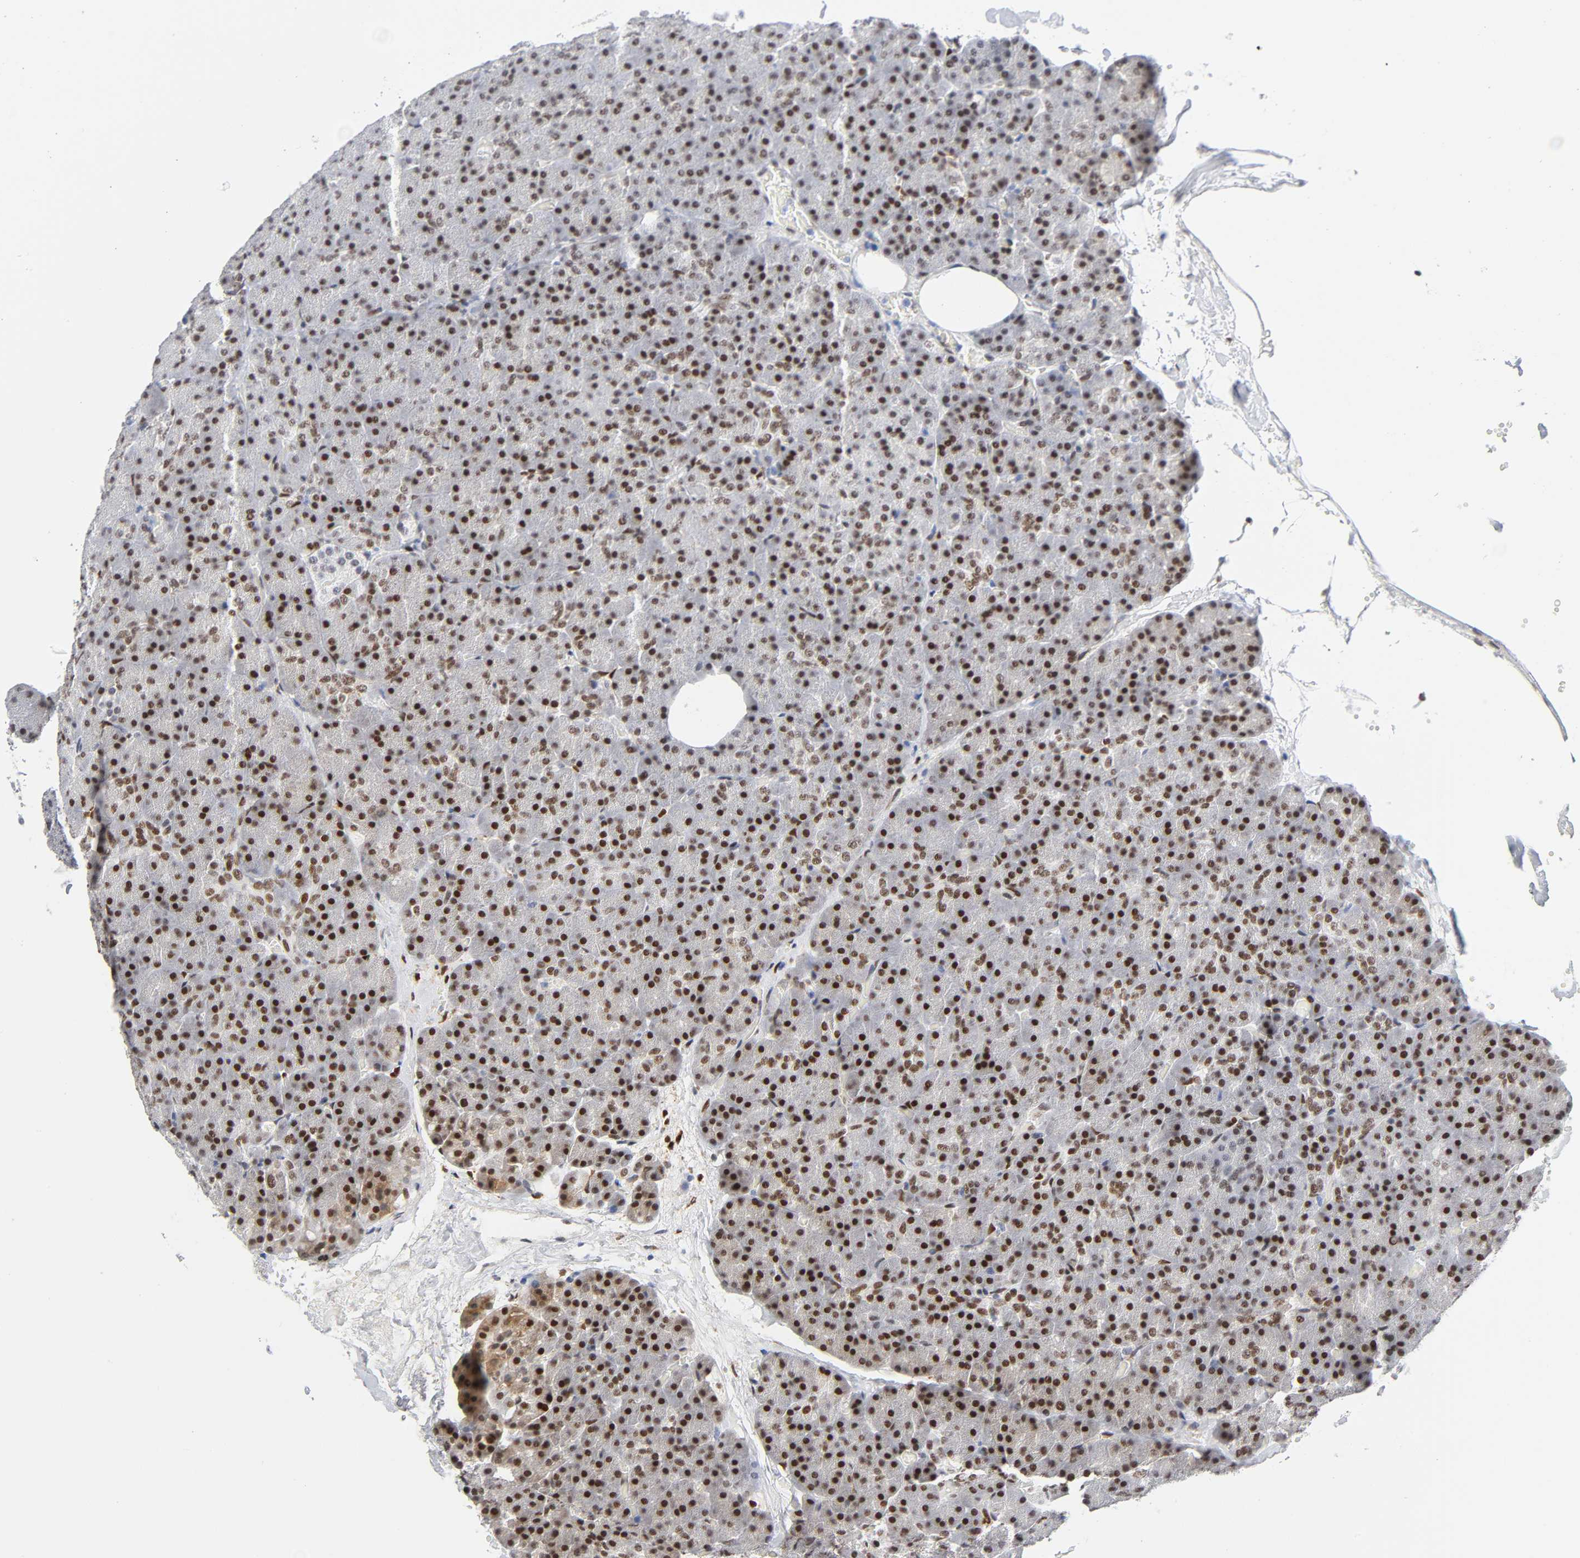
{"staining": {"intensity": "strong", "quantity": ">75%", "location": "nuclear"}, "tissue": "pancreas", "cell_type": "Exocrine glandular cells", "image_type": "normal", "snomed": [{"axis": "morphology", "description": "Normal tissue, NOS"}, {"axis": "topography", "description": "Pancreas"}], "caption": "Immunohistochemistry (IHC) micrograph of benign pancreas: human pancreas stained using immunohistochemistry reveals high levels of strong protein expression localized specifically in the nuclear of exocrine glandular cells, appearing as a nuclear brown color.", "gene": "NFIC", "patient": {"sex": "female", "age": 35}}